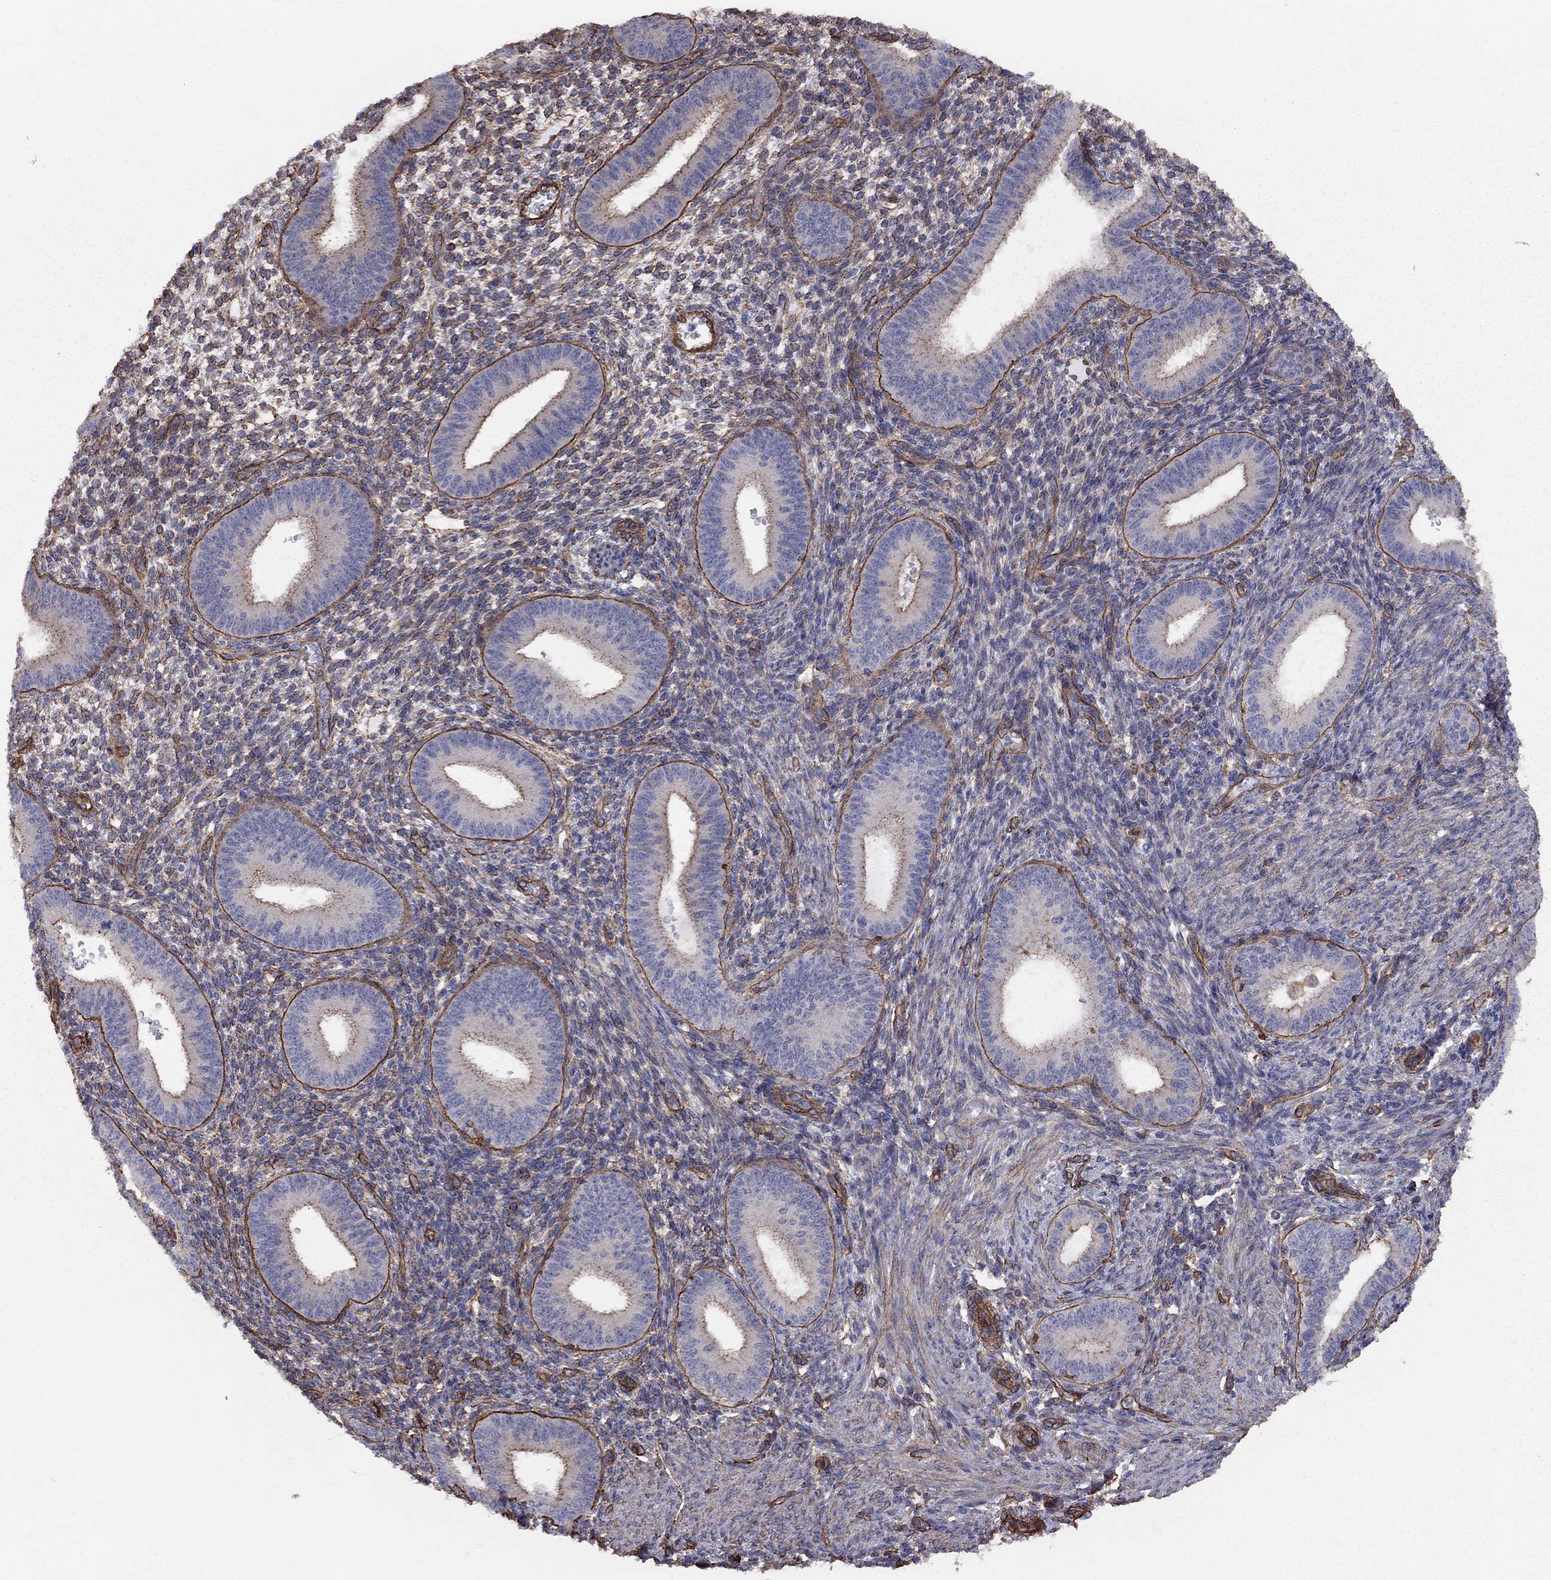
{"staining": {"intensity": "negative", "quantity": "none", "location": "none"}, "tissue": "endometrium", "cell_type": "Cells in endometrial stroma", "image_type": "normal", "snomed": [{"axis": "morphology", "description": "Normal tissue, NOS"}, {"axis": "topography", "description": "Endometrium"}], "caption": "This is a micrograph of immunohistochemistry (IHC) staining of benign endometrium, which shows no staining in cells in endometrial stroma.", "gene": "BICDL2", "patient": {"sex": "female", "age": 39}}